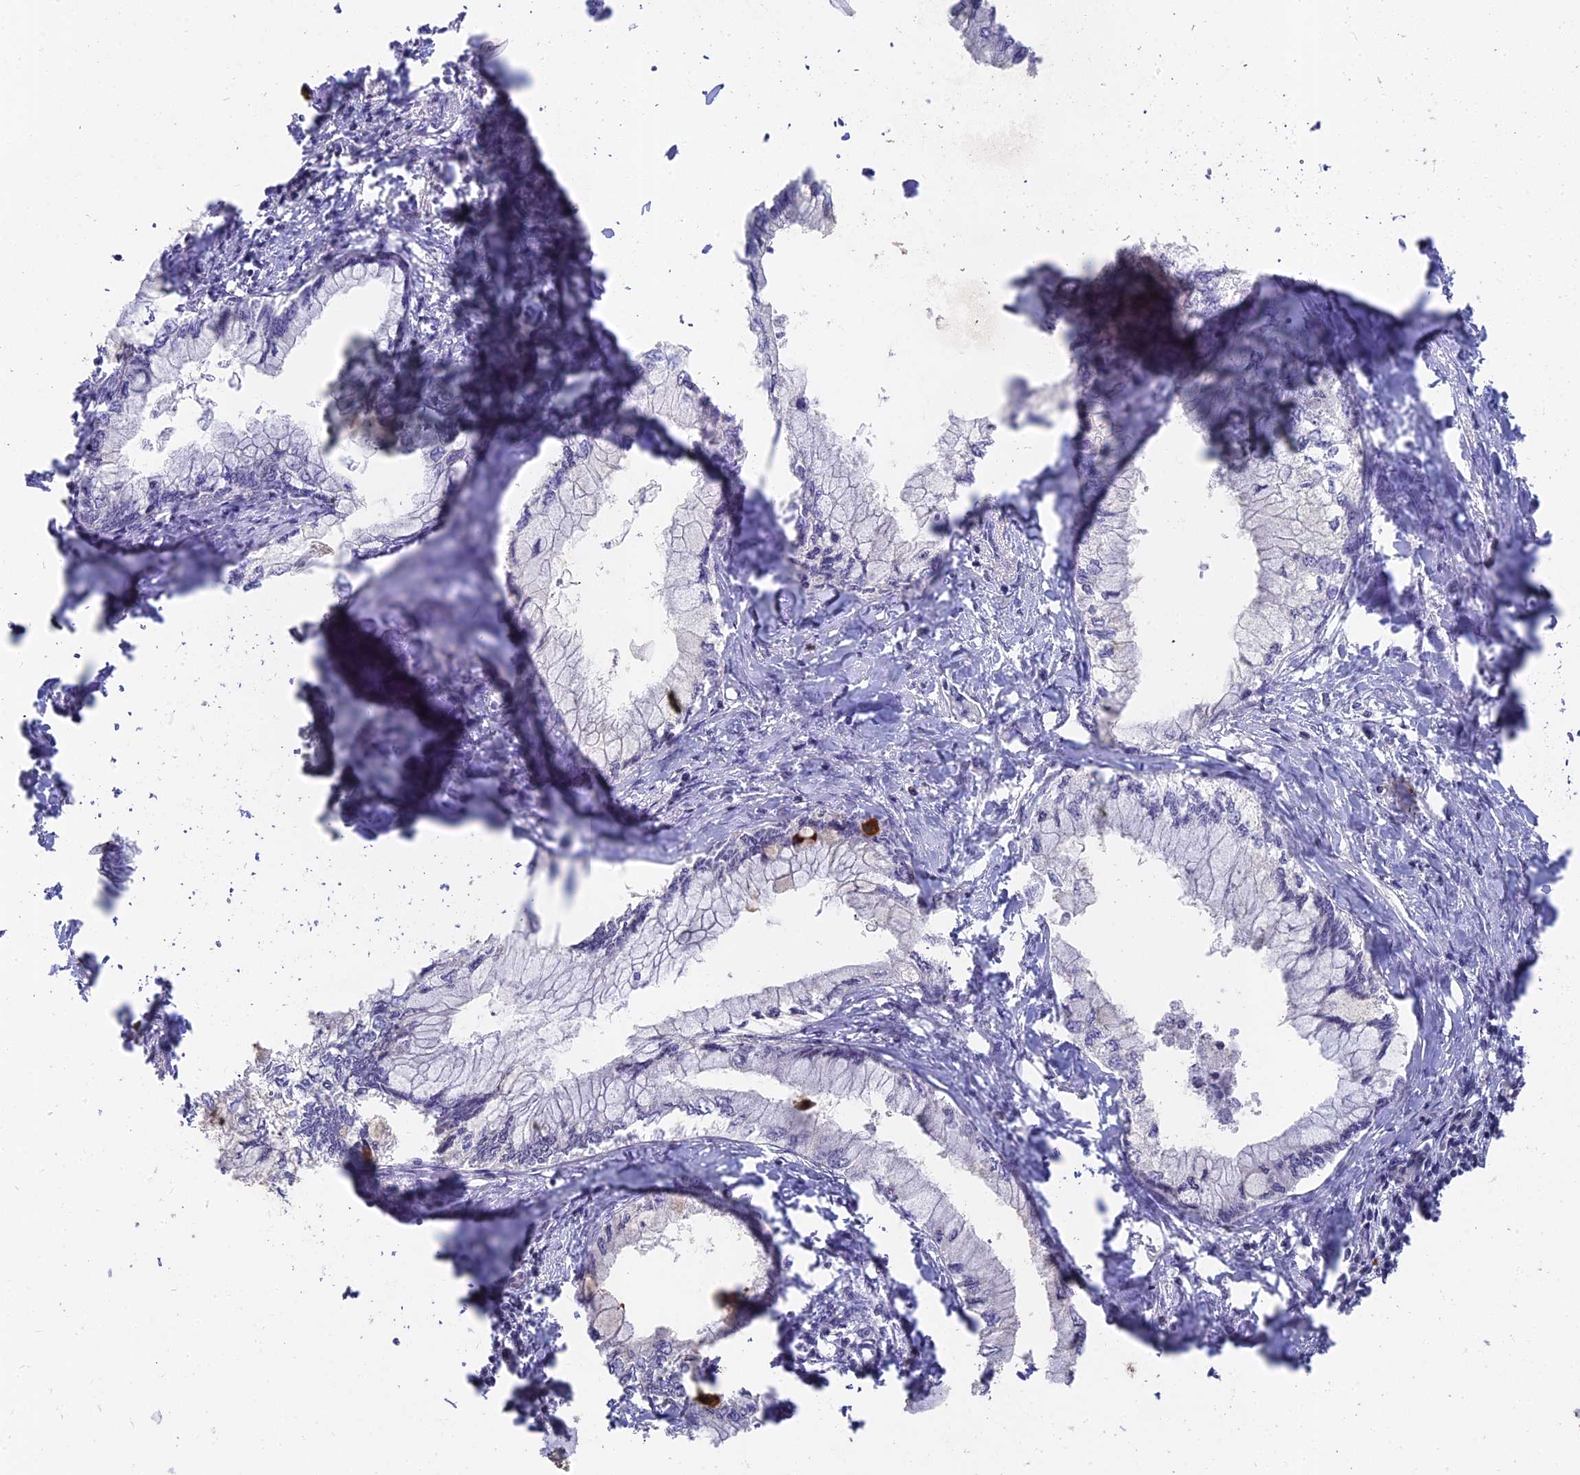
{"staining": {"intensity": "negative", "quantity": "none", "location": "none"}, "tissue": "pancreatic cancer", "cell_type": "Tumor cells", "image_type": "cancer", "snomed": [{"axis": "morphology", "description": "Adenocarcinoma, NOS"}, {"axis": "topography", "description": "Pancreas"}], "caption": "An immunohistochemistry (IHC) micrograph of adenocarcinoma (pancreatic) is shown. There is no staining in tumor cells of adenocarcinoma (pancreatic).", "gene": "NR1H3", "patient": {"sex": "male", "age": 48}}